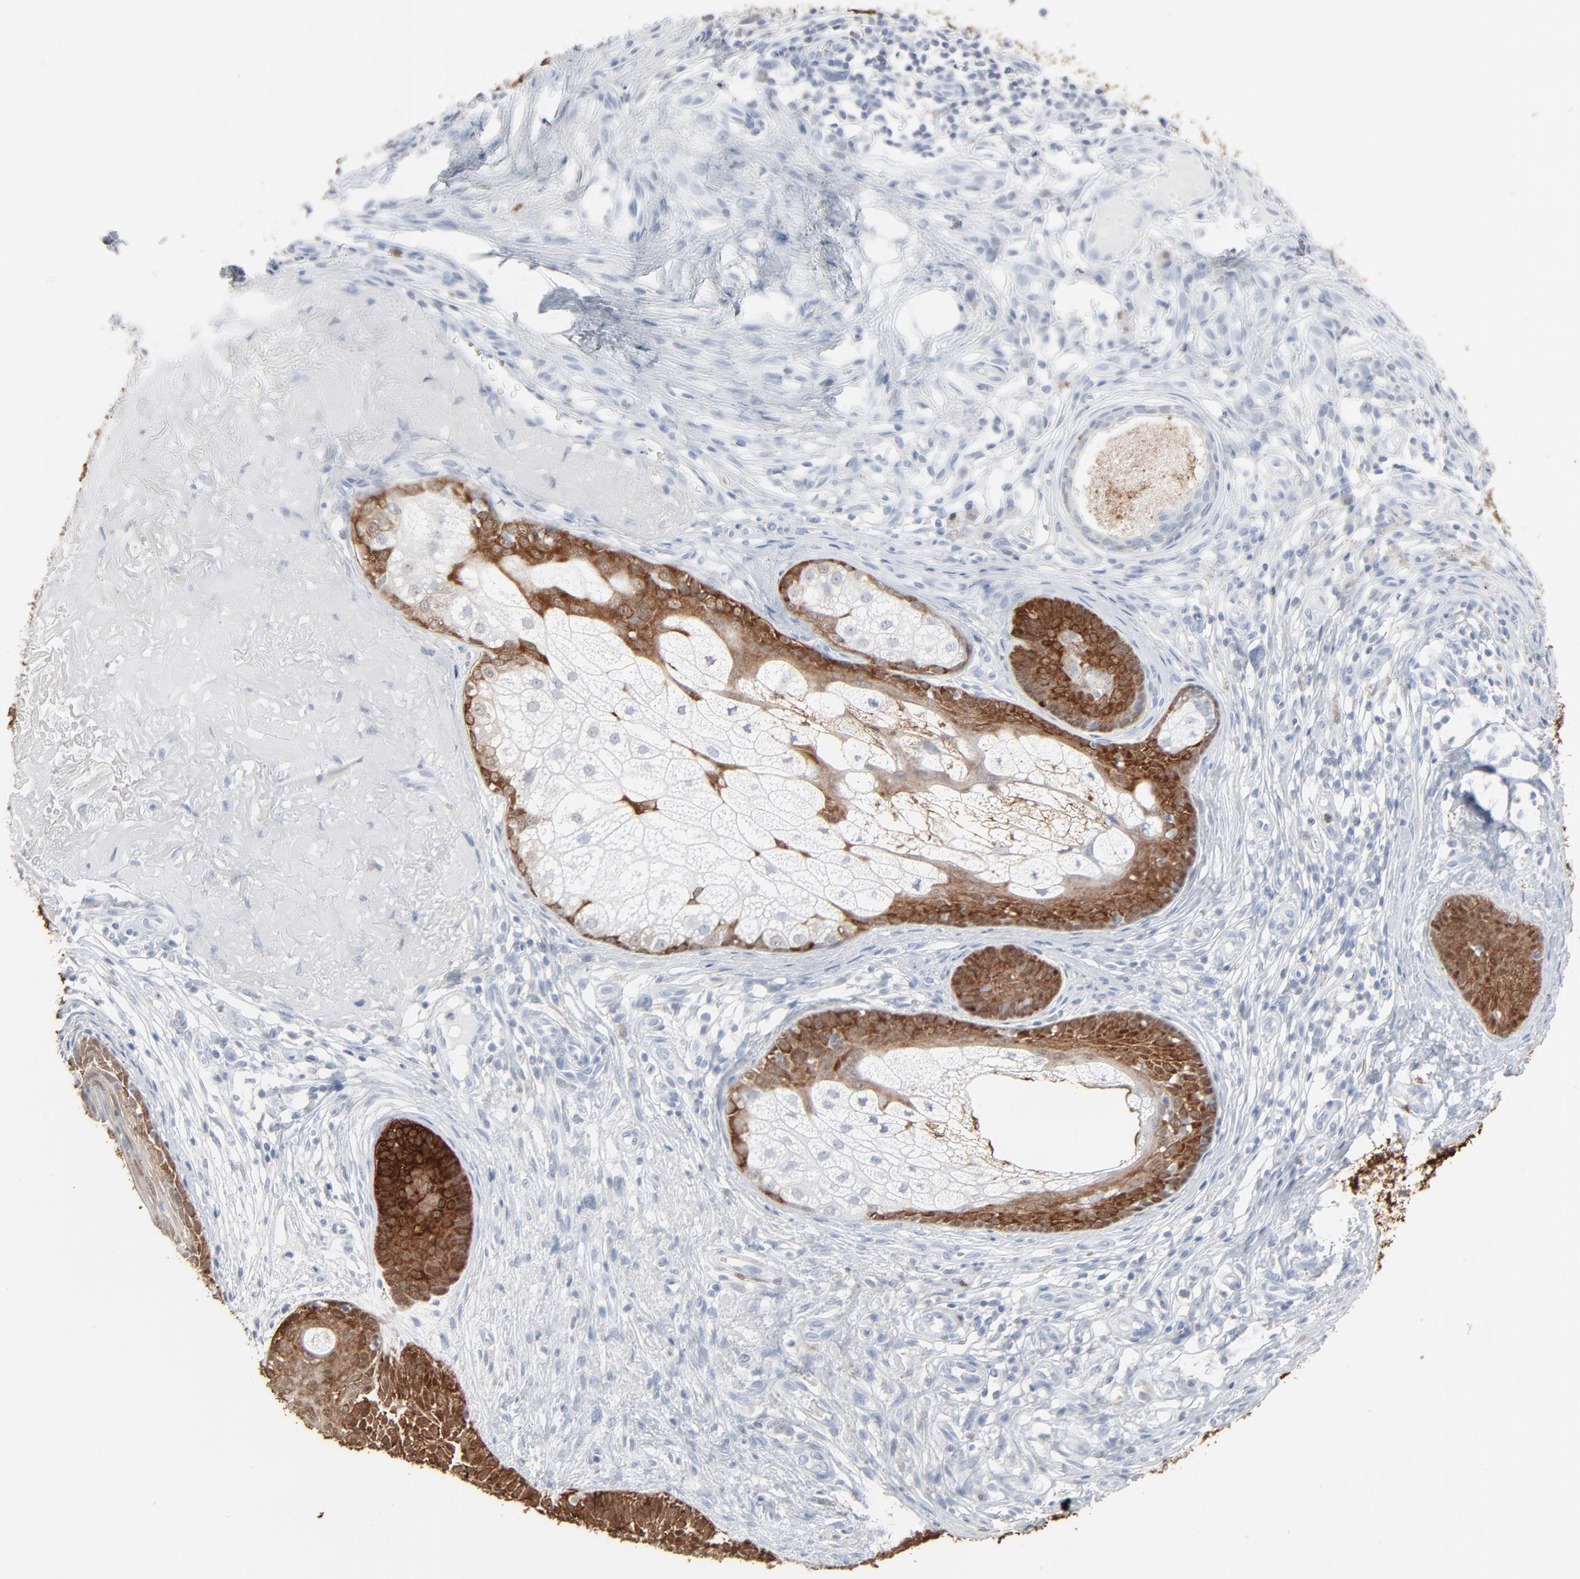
{"staining": {"intensity": "strong", "quantity": ">75%", "location": "cytoplasmic/membranous"}, "tissue": "skin cancer", "cell_type": "Tumor cells", "image_type": "cancer", "snomed": [{"axis": "morphology", "description": "Basal cell carcinoma"}, {"axis": "topography", "description": "Skin"}], "caption": "Immunohistochemical staining of human basal cell carcinoma (skin) reveals strong cytoplasmic/membranous protein expression in approximately >75% of tumor cells.", "gene": "PHGDH", "patient": {"sex": "male", "age": 74}}